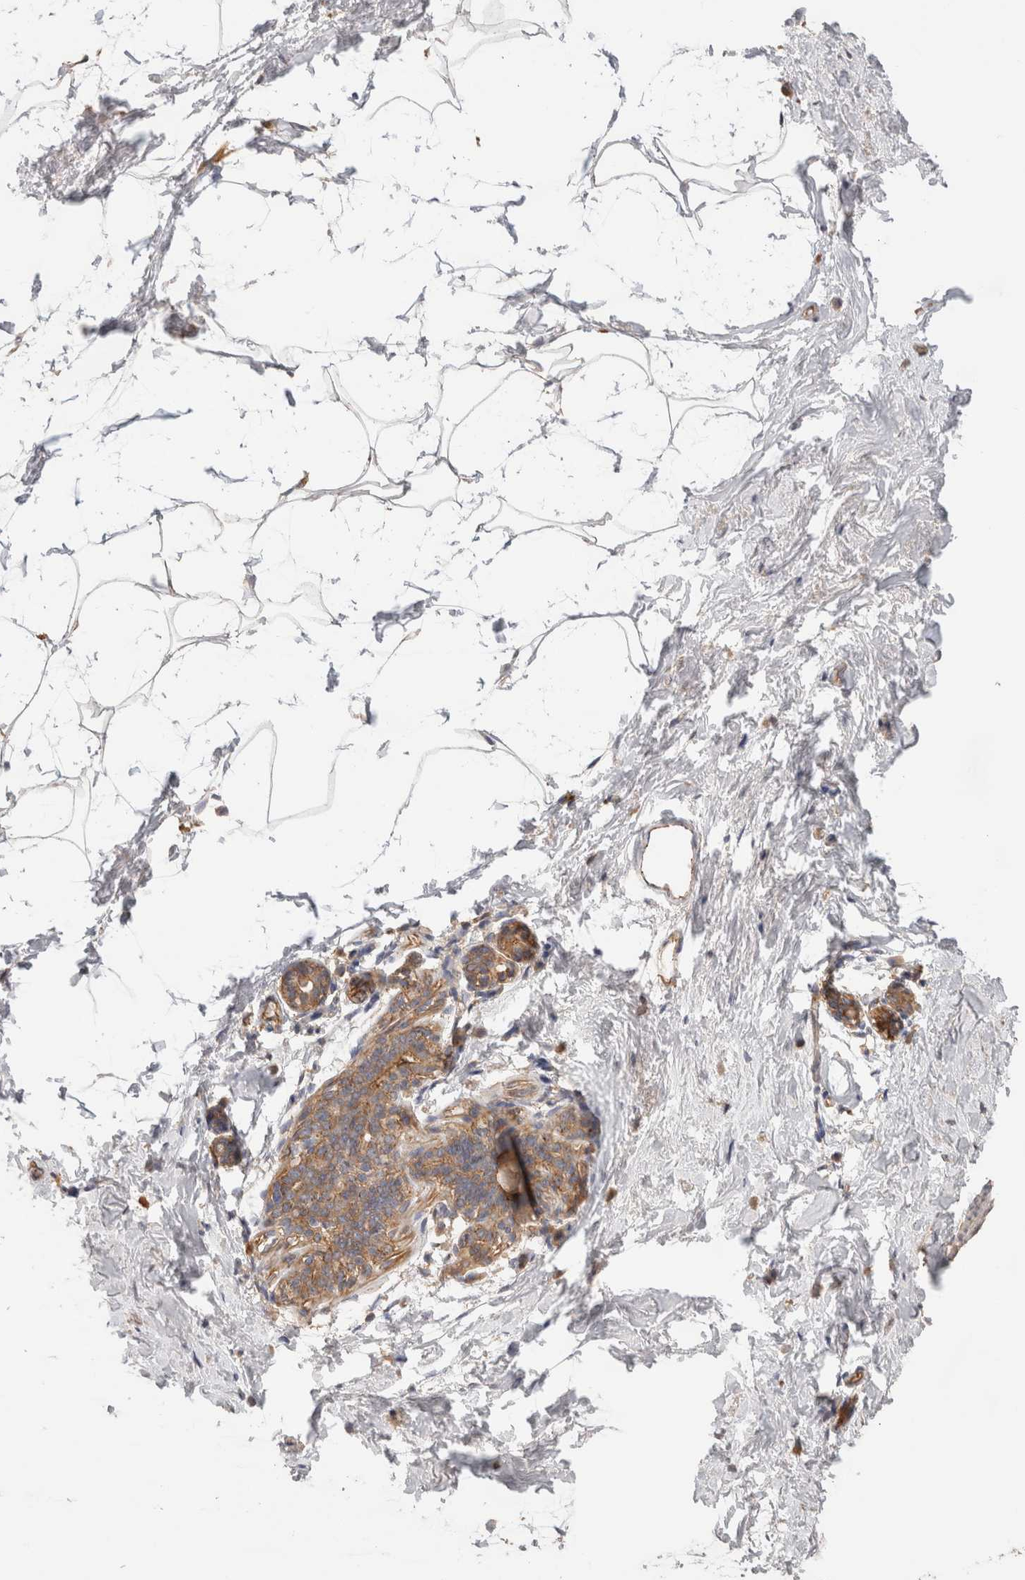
{"staining": {"intensity": "negative", "quantity": "none", "location": "none"}, "tissue": "breast", "cell_type": "Adipocytes", "image_type": "normal", "snomed": [{"axis": "morphology", "description": "Normal tissue, NOS"}, {"axis": "topography", "description": "Breast"}], "caption": "Adipocytes show no significant protein expression in unremarkable breast. (Immunohistochemistry (ihc), brightfield microscopy, high magnification).", "gene": "C8orf44", "patient": {"sex": "female", "age": 62}}